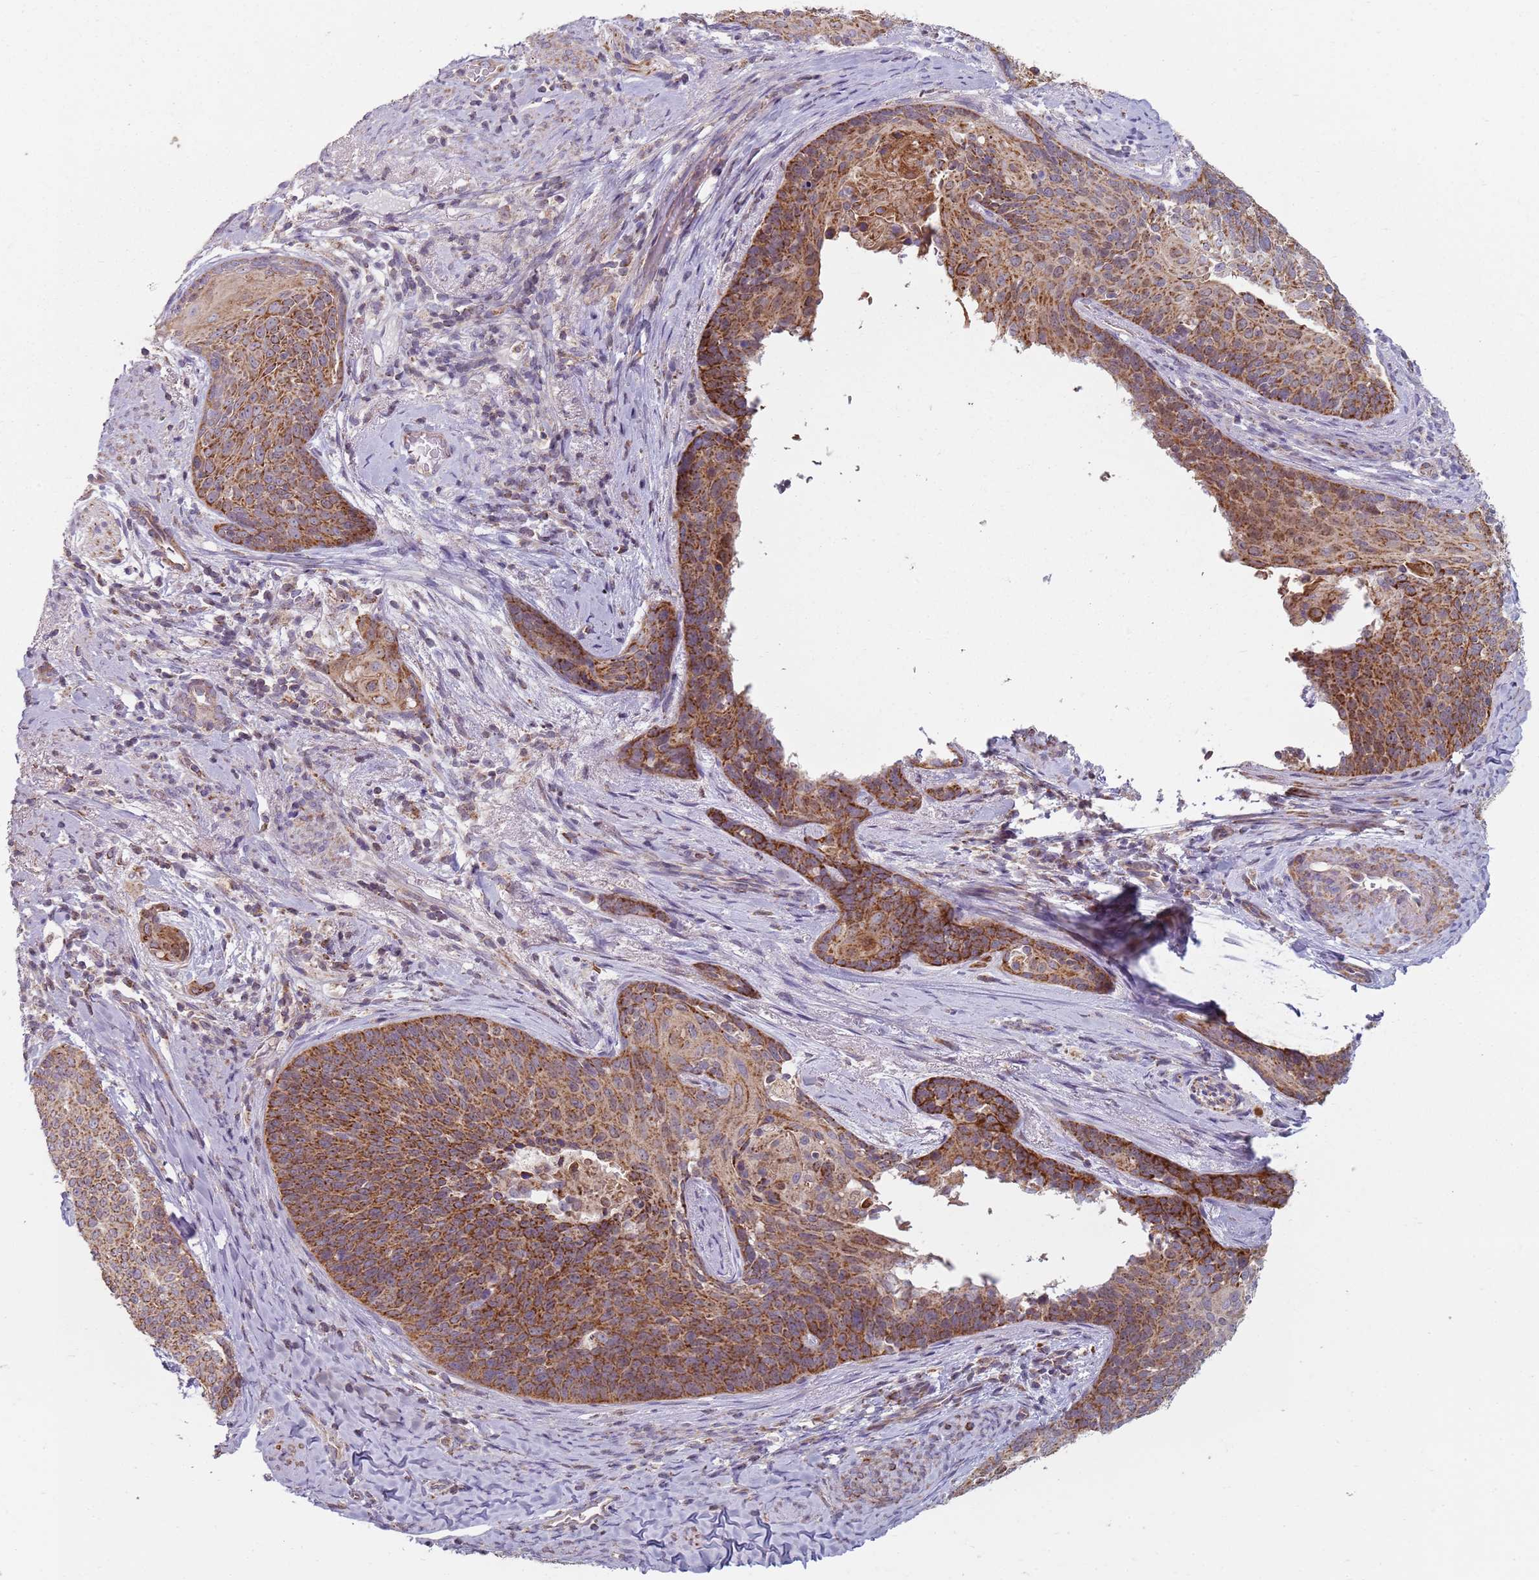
{"staining": {"intensity": "strong", "quantity": ">75%", "location": "cytoplasmic/membranous"}, "tissue": "cervical cancer", "cell_type": "Tumor cells", "image_type": "cancer", "snomed": [{"axis": "morphology", "description": "Squamous cell carcinoma, NOS"}, {"axis": "topography", "description": "Cervix"}], "caption": "There is high levels of strong cytoplasmic/membranous staining in tumor cells of cervical cancer, as demonstrated by immunohistochemical staining (brown color).", "gene": "GAS8", "patient": {"sex": "female", "age": 50}}